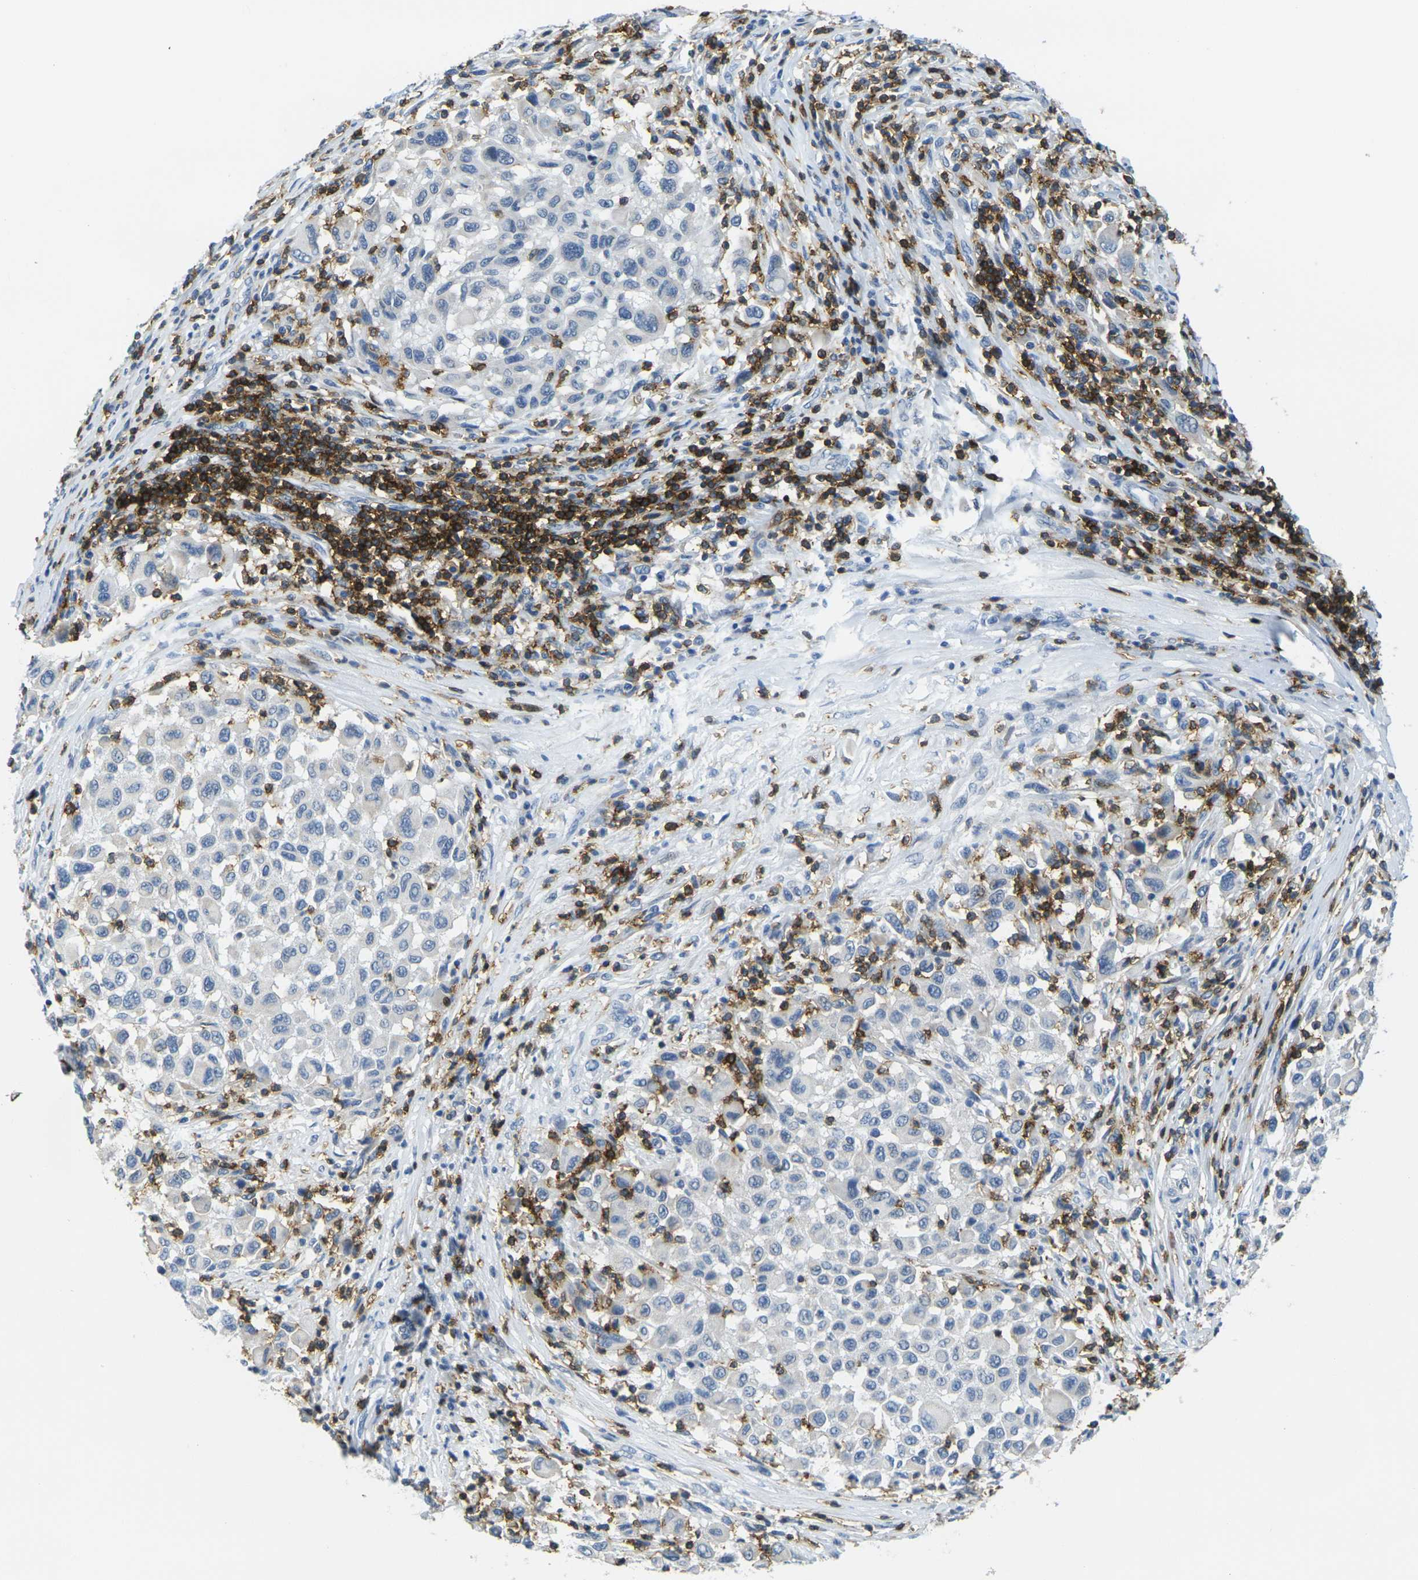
{"staining": {"intensity": "negative", "quantity": "none", "location": "none"}, "tissue": "melanoma", "cell_type": "Tumor cells", "image_type": "cancer", "snomed": [{"axis": "morphology", "description": "Malignant melanoma, Metastatic site"}, {"axis": "topography", "description": "Lymph node"}], "caption": "Tumor cells are negative for protein expression in human melanoma.", "gene": "CD3D", "patient": {"sex": "male", "age": 61}}